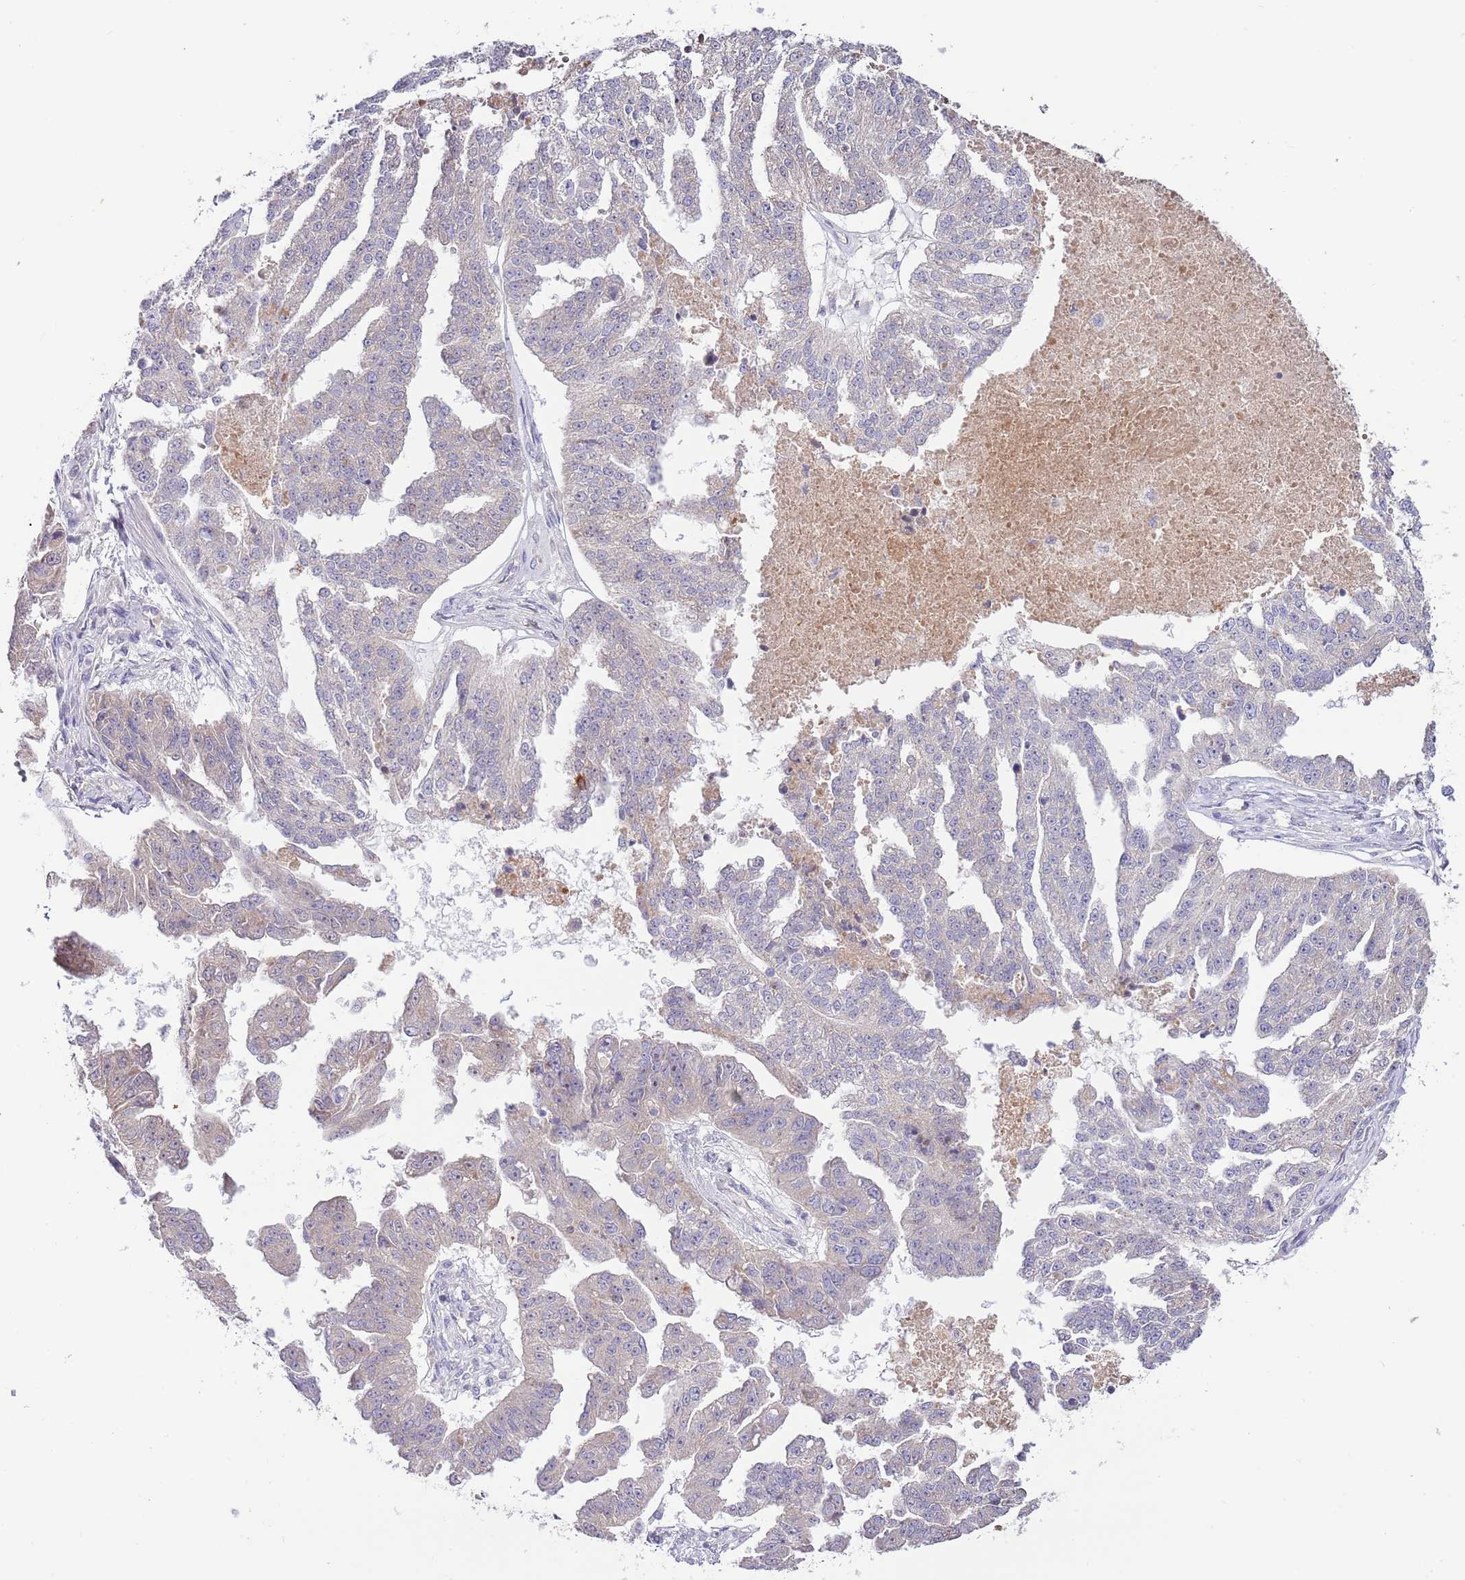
{"staining": {"intensity": "negative", "quantity": "none", "location": "none"}, "tissue": "ovarian cancer", "cell_type": "Tumor cells", "image_type": "cancer", "snomed": [{"axis": "morphology", "description": "Cystadenocarcinoma, serous, NOS"}, {"axis": "topography", "description": "Ovary"}], "caption": "The micrograph demonstrates no staining of tumor cells in serous cystadenocarcinoma (ovarian).", "gene": "AP1S2", "patient": {"sex": "female", "age": 58}}